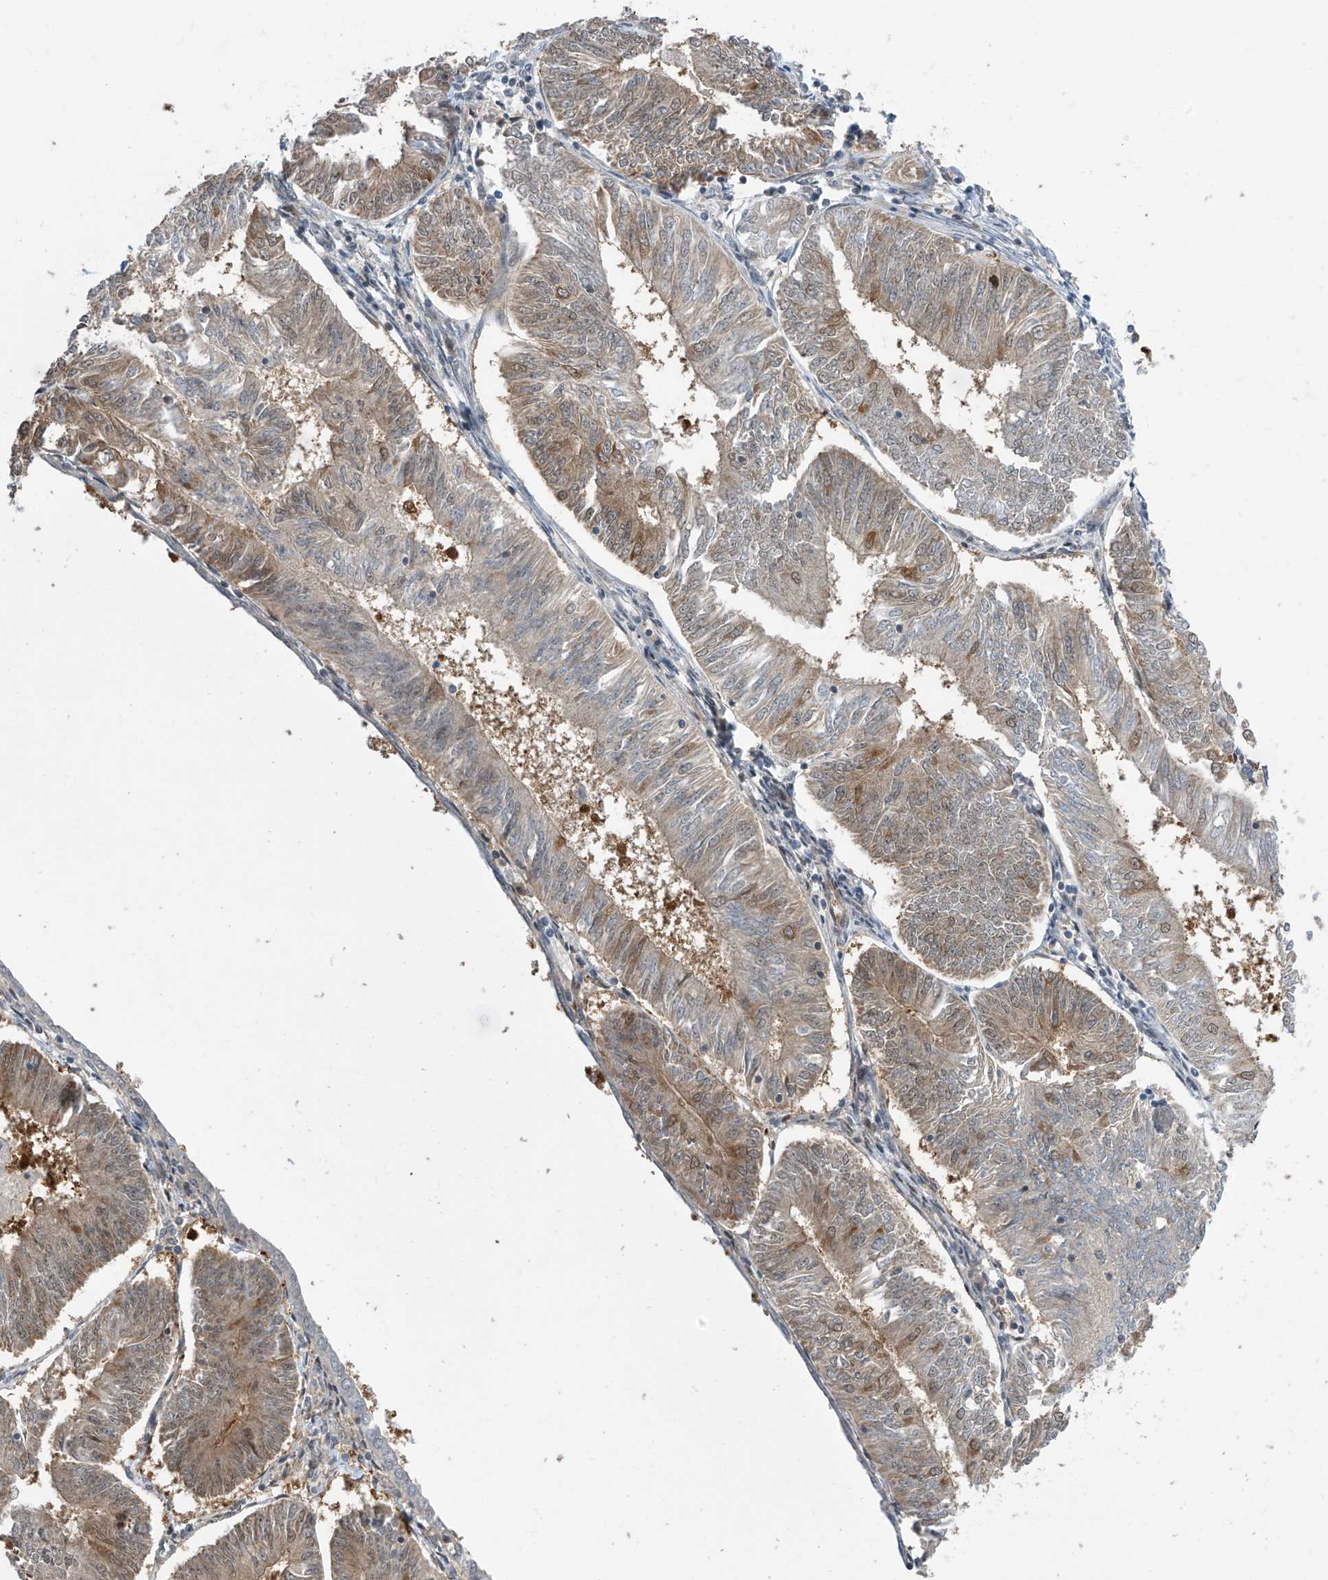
{"staining": {"intensity": "moderate", "quantity": "25%-75%", "location": "cytoplasmic/membranous"}, "tissue": "endometrial cancer", "cell_type": "Tumor cells", "image_type": "cancer", "snomed": [{"axis": "morphology", "description": "Adenocarcinoma, NOS"}, {"axis": "topography", "description": "Endometrium"}], "caption": "High-power microscopy captured an immunohistochemistry image of adenocarcinoma (endometrial), revealing moderate cytoplasmic/membranous positivity in about 25%-75% of tumor cells.", "gene": "TTC38", "patient": {"sex": "female", "age": 58}}